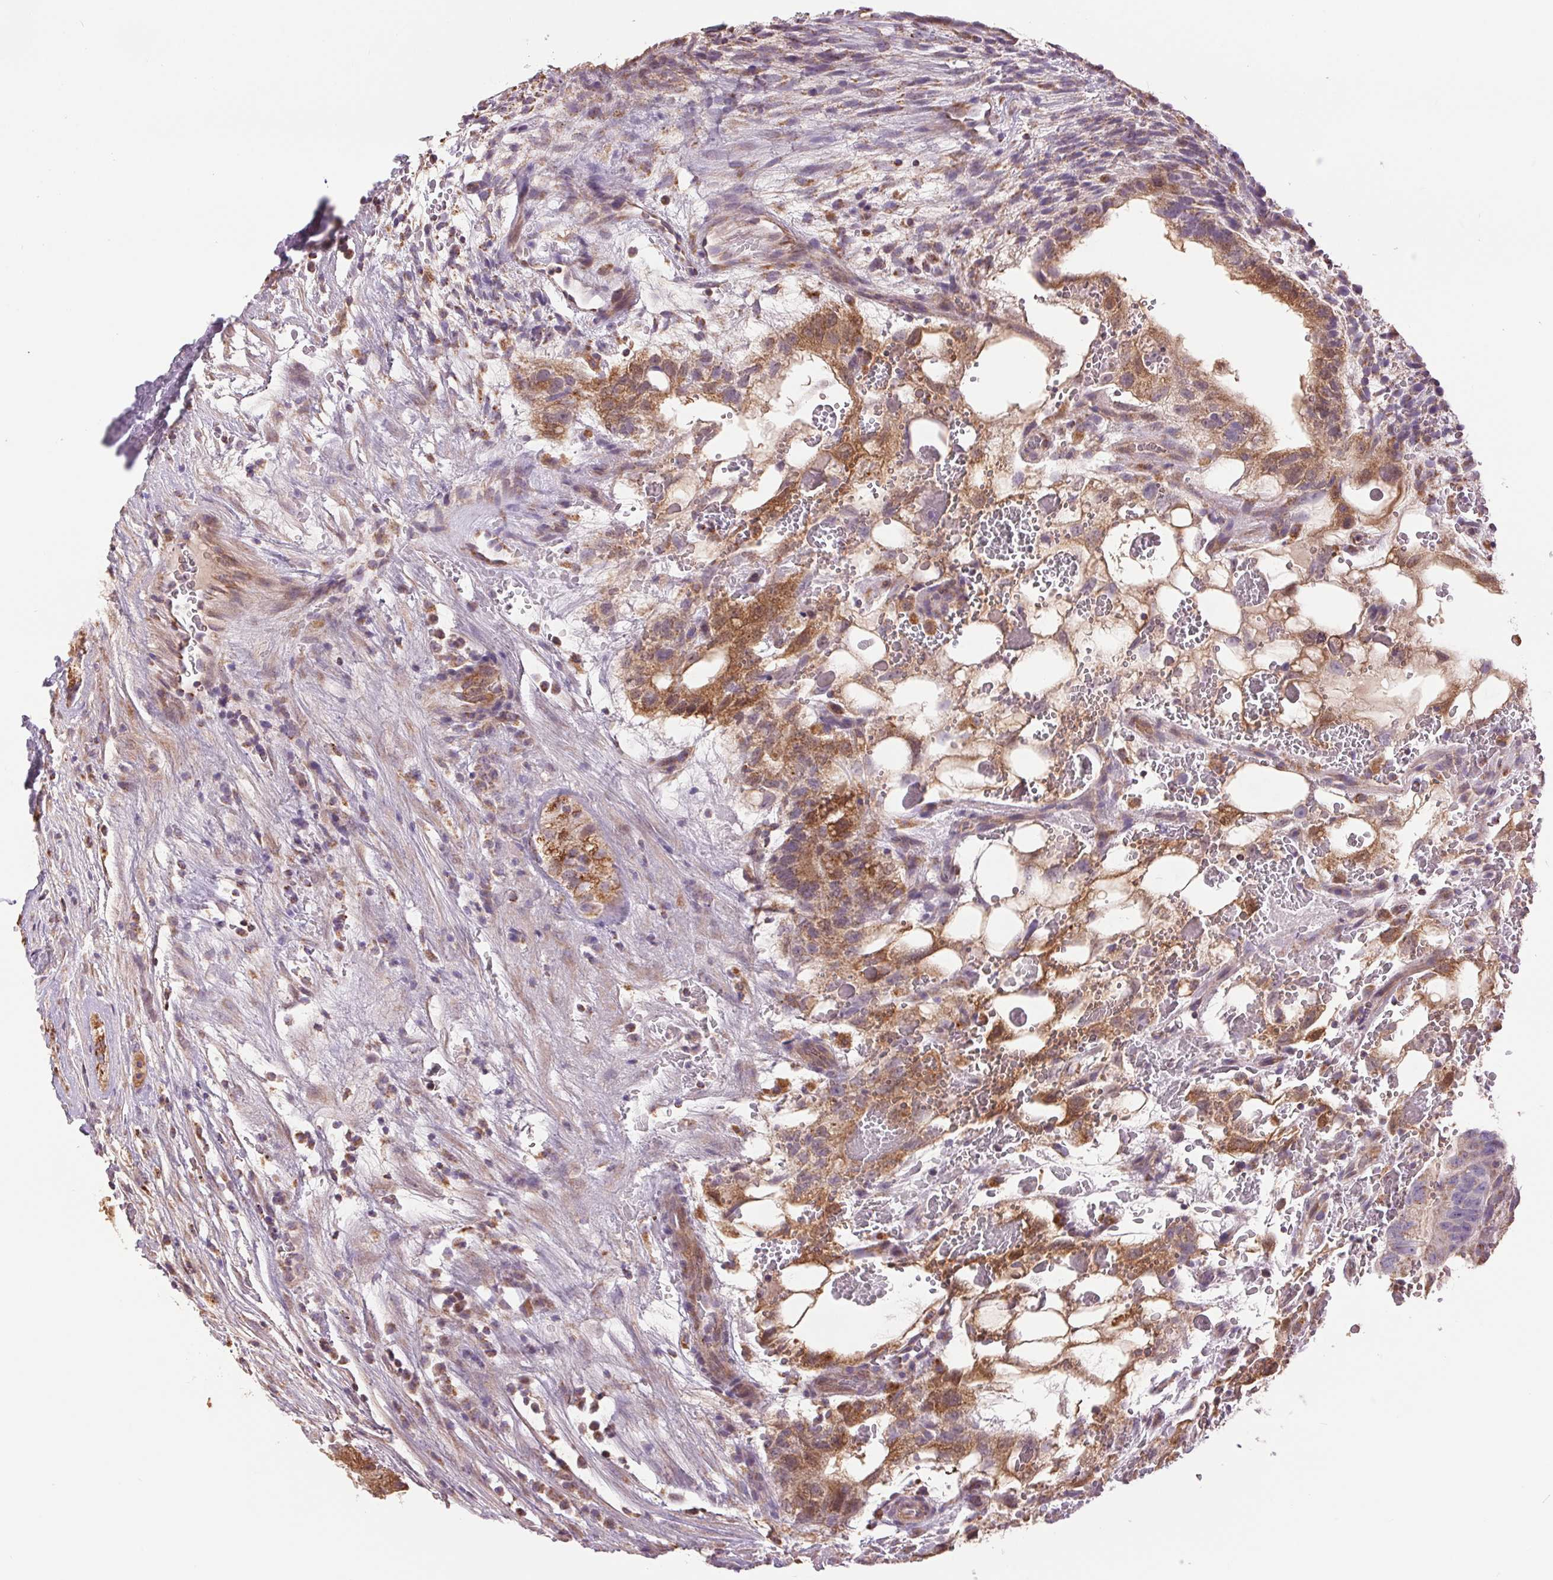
{"staining": {"intensity": "moderate", "quantity": "25%-75%", "location": "cytoplasmic/membranous"}, "tissue": "testis cancer", "cell_type": "Tumor cells", "image_type": "cancer", "snomed": [{"axis": "morphology", "description": "Normal tissue, NOS"}, {"axis": "morphology", "description": "Carcinoma, Embryonal, NOS"}, {"axis": "topography", "description": "Testis"}], "caption": "Human testis embryonal carcinoma stained with a protein marker displays moderate staining in tumor cells.", "gene": "DGUOK", "patient": {"sex": "male", "age": 32}}